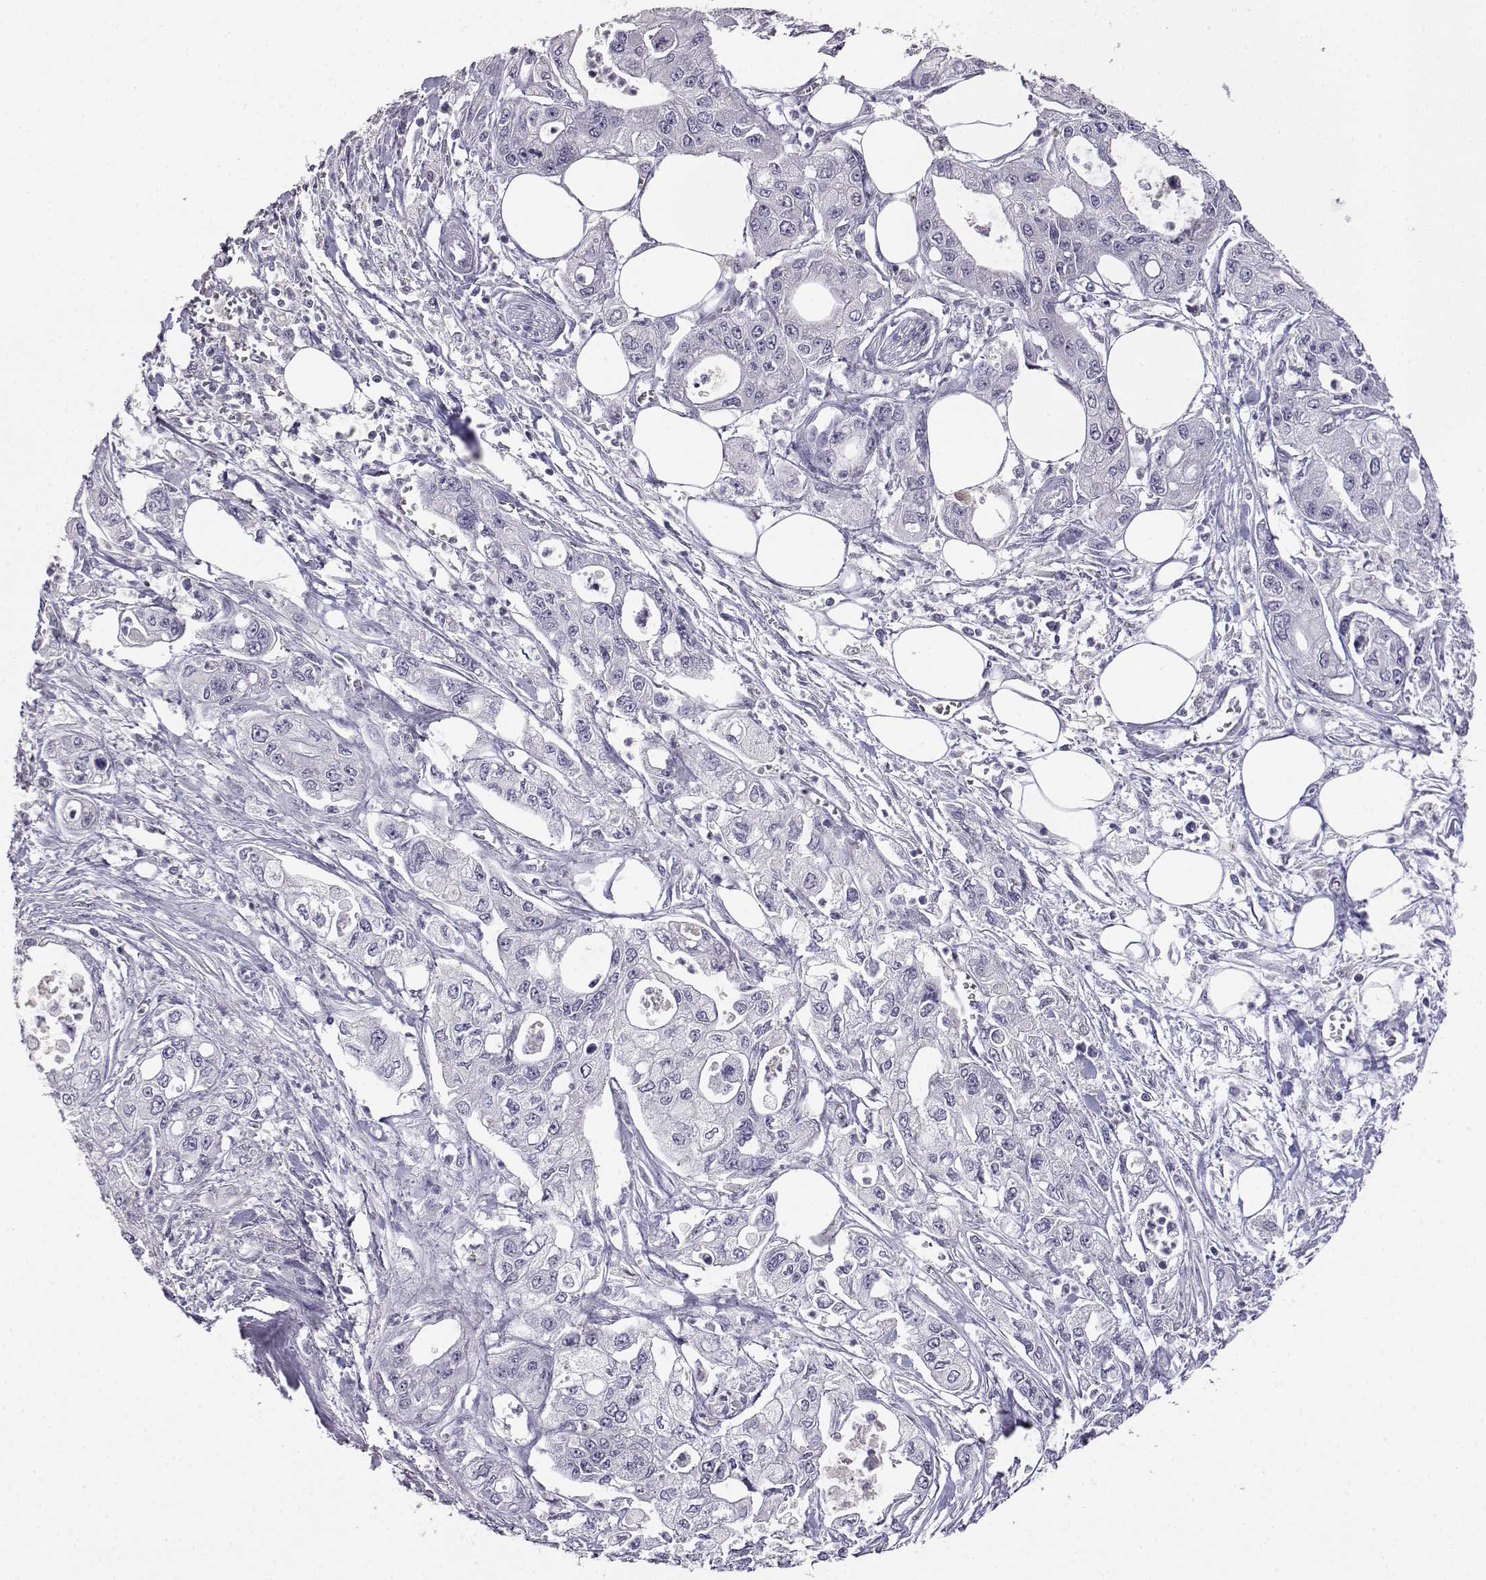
{"staining": {"intensity": "negative", "quantity": "none", "location": "none"}, "tissue": "pancreatic cancer", "cell_type": "Tumor cells", "image_type": "cancer", "snomed": [{"axis": "morphology", "description": "Adenocarcinoma, NOS"}, {"axis": "topography", "description": "Pancreas"}], "caption": "Tumor cells are negative for brown protein staining in adenocarcinoma (pancreatic). (DAB (3,3'-diaminobenzidine) immunohistochemistry (IHC), high magnification).", "gene": "AKR1B1", "patient": {"sex": "male", "age": 70}}